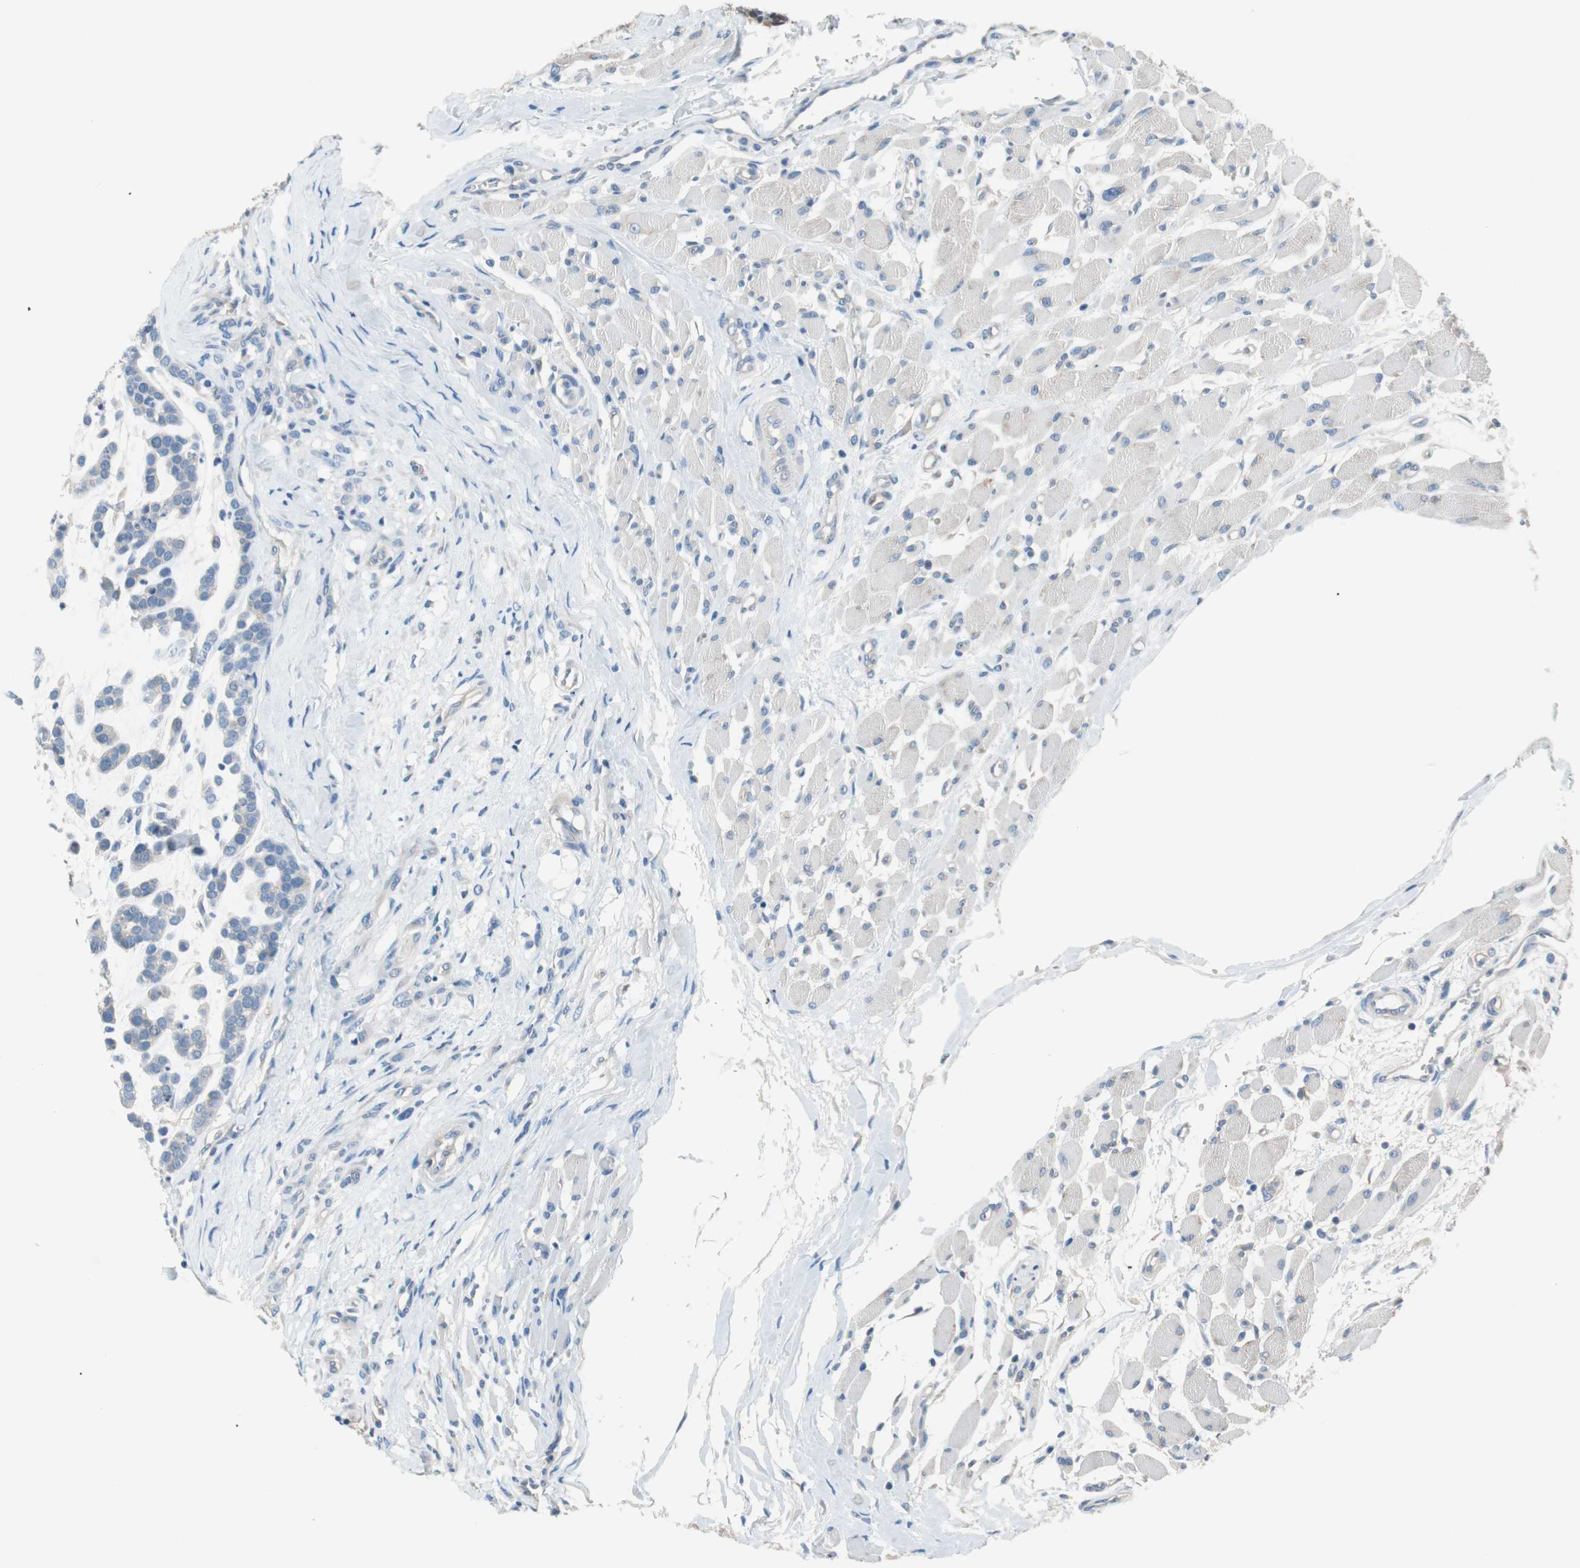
{"staining": {"intensity": "negative", "quantity": "none", "location": "none"}, "tissue": "head and neck cancer", "cell_type": "Tumor cells", "image_type": "cancer", "snomed": [{"axis": "morphology", "description": "Adenocarcinoma, NOS"}, {"axis": "morphology", "description": "Adenoma, NOS"}, {"axis": "topography", "description": "Head-Neck"}], "caption": "Immunohistochemistry (IHC) micrograph of human head and neck cancer stained for a protein (brown), which shows no positivity in tumor cells.", "gene": "GLUL", "patient": {"sex": "female", "age": 55}}